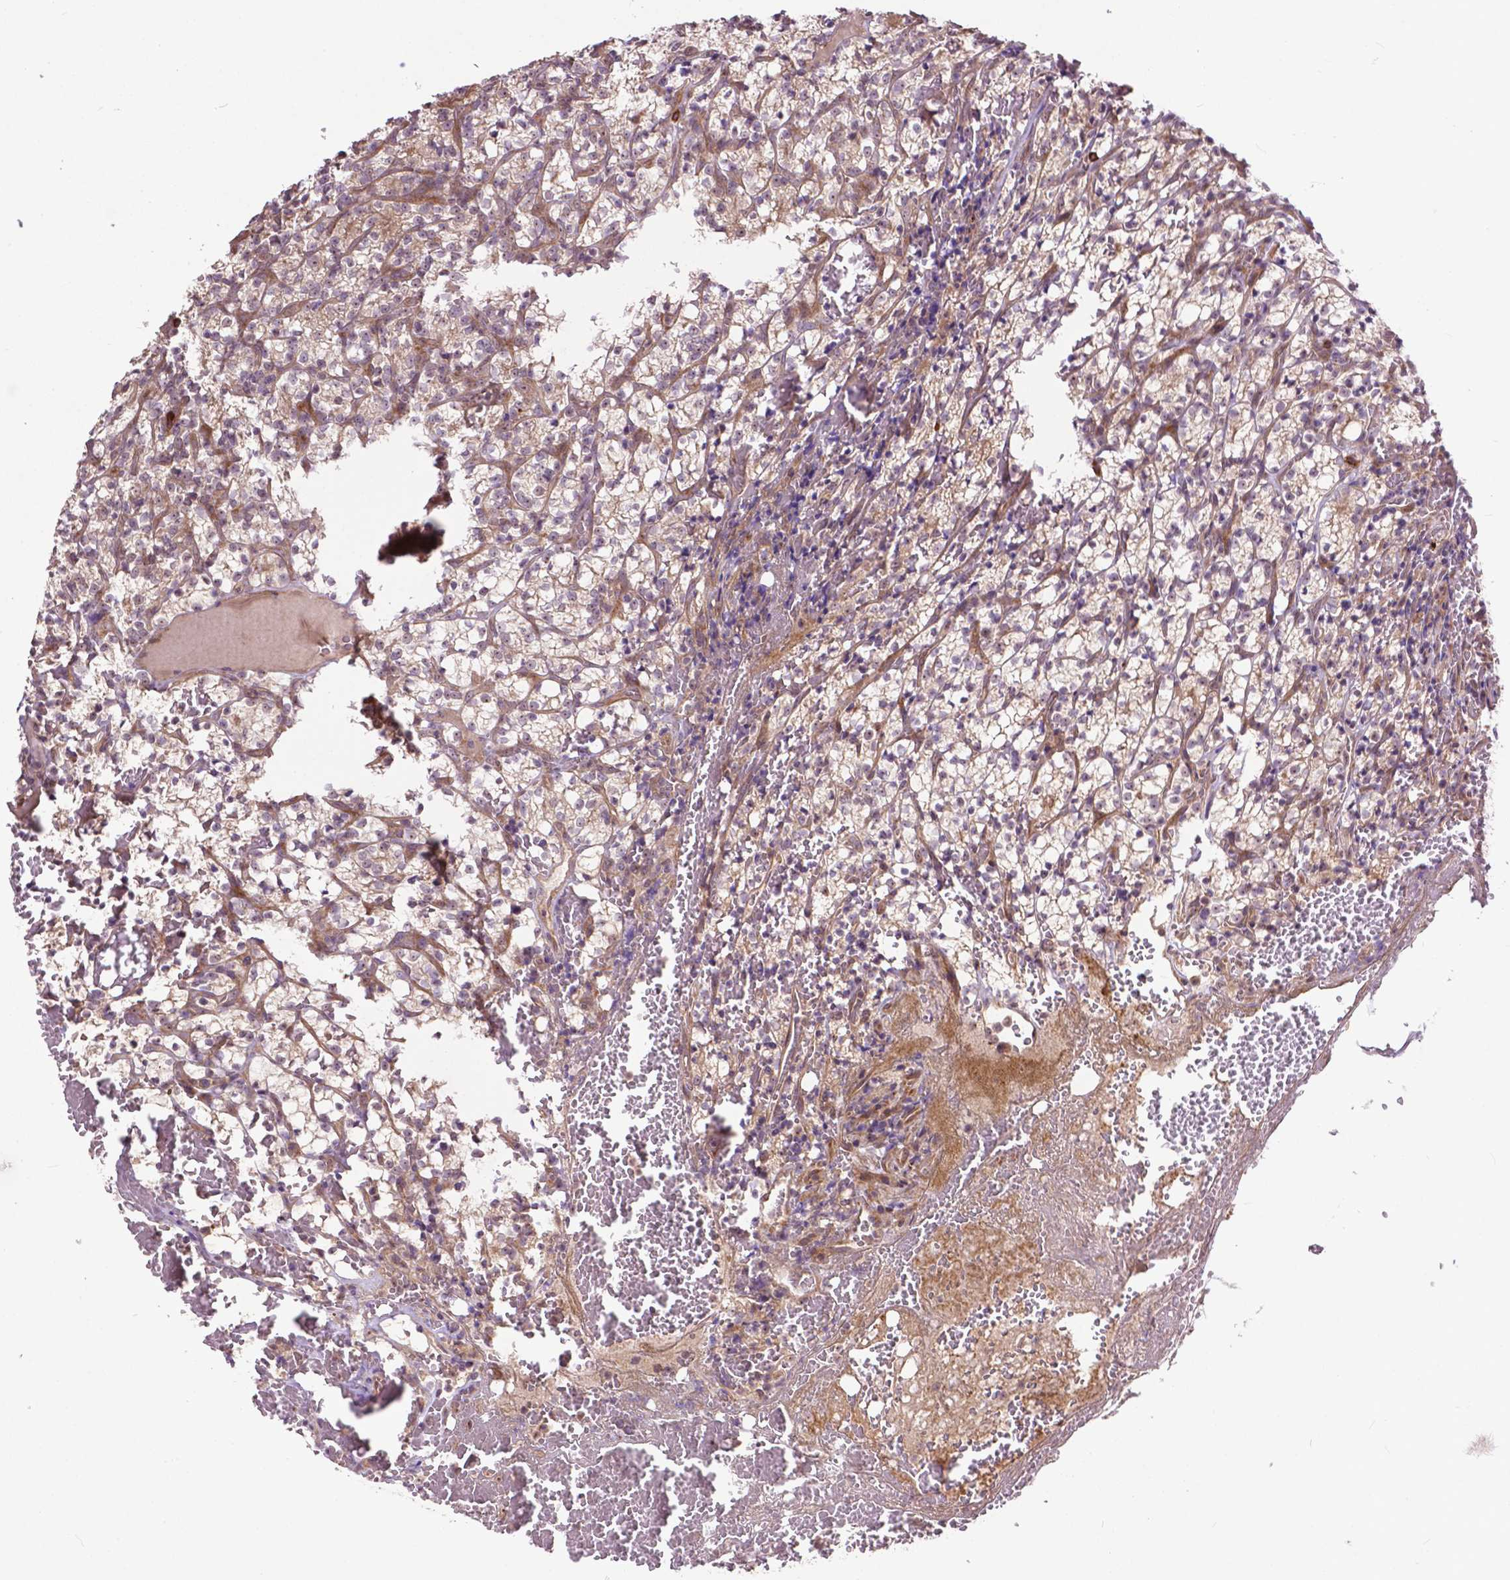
{"staining": {"intensity": "weak", "quantity": "25%-75%", "location": "cytoplasmic/membranous"}, "tissue": "renal cancer", "cell_type": "Tumor cells", "image_type": "cancer", "snomed": [{"axis": "morphology", "description": "Adenocarcinoma, NOS"}, {"axis": "topography", "description": "Kidney"}], "caption": "Renal cancer tissue shows weak cytoplasmic/membranous staining in approximately 25%-75% of tumor cells", "gene": "PARP3", "patient": {"sex": "female", "age": 69}}